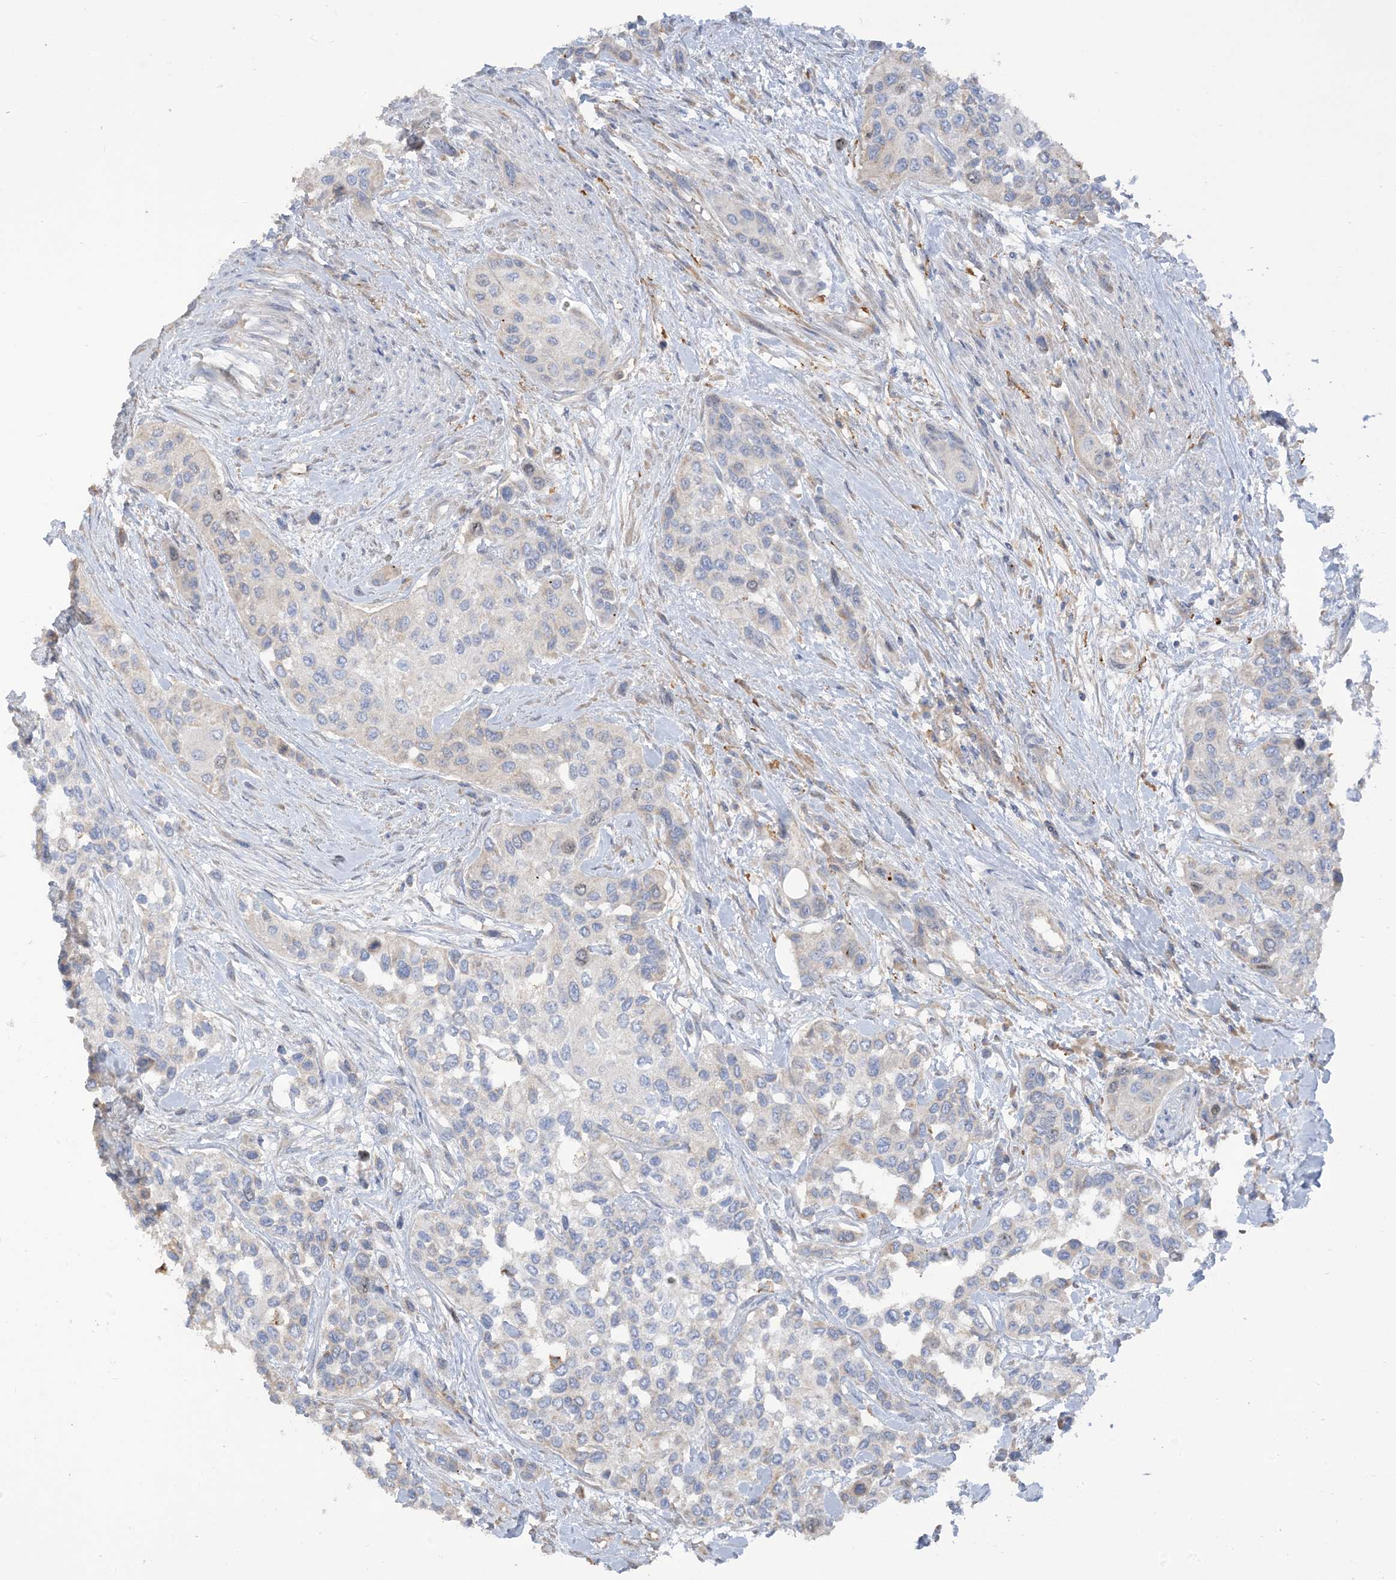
{"staining": {"intensity": "negative", "quantity": "none", "location": "none"}, "tissue": "urothelial cancer", "cell_type": "Tumor cells", "image_type": "cancer", "snomed": [{"axis": "morphology", "description": "Normal tissue, NOS"}, {"axis": "morphology", "description": "Urothelial carcinoma, High grade"}, {"axis": "topography", "description": "Vascular tissue"}, {"axis": "topography", "description": "Urinary bladder"}], "caption": "Tumor cells are negative for protein expression in human high-grade urothelial carcinoma.", "gene": "PEAR1", "patient": {"sex": "female", "age": 56}}